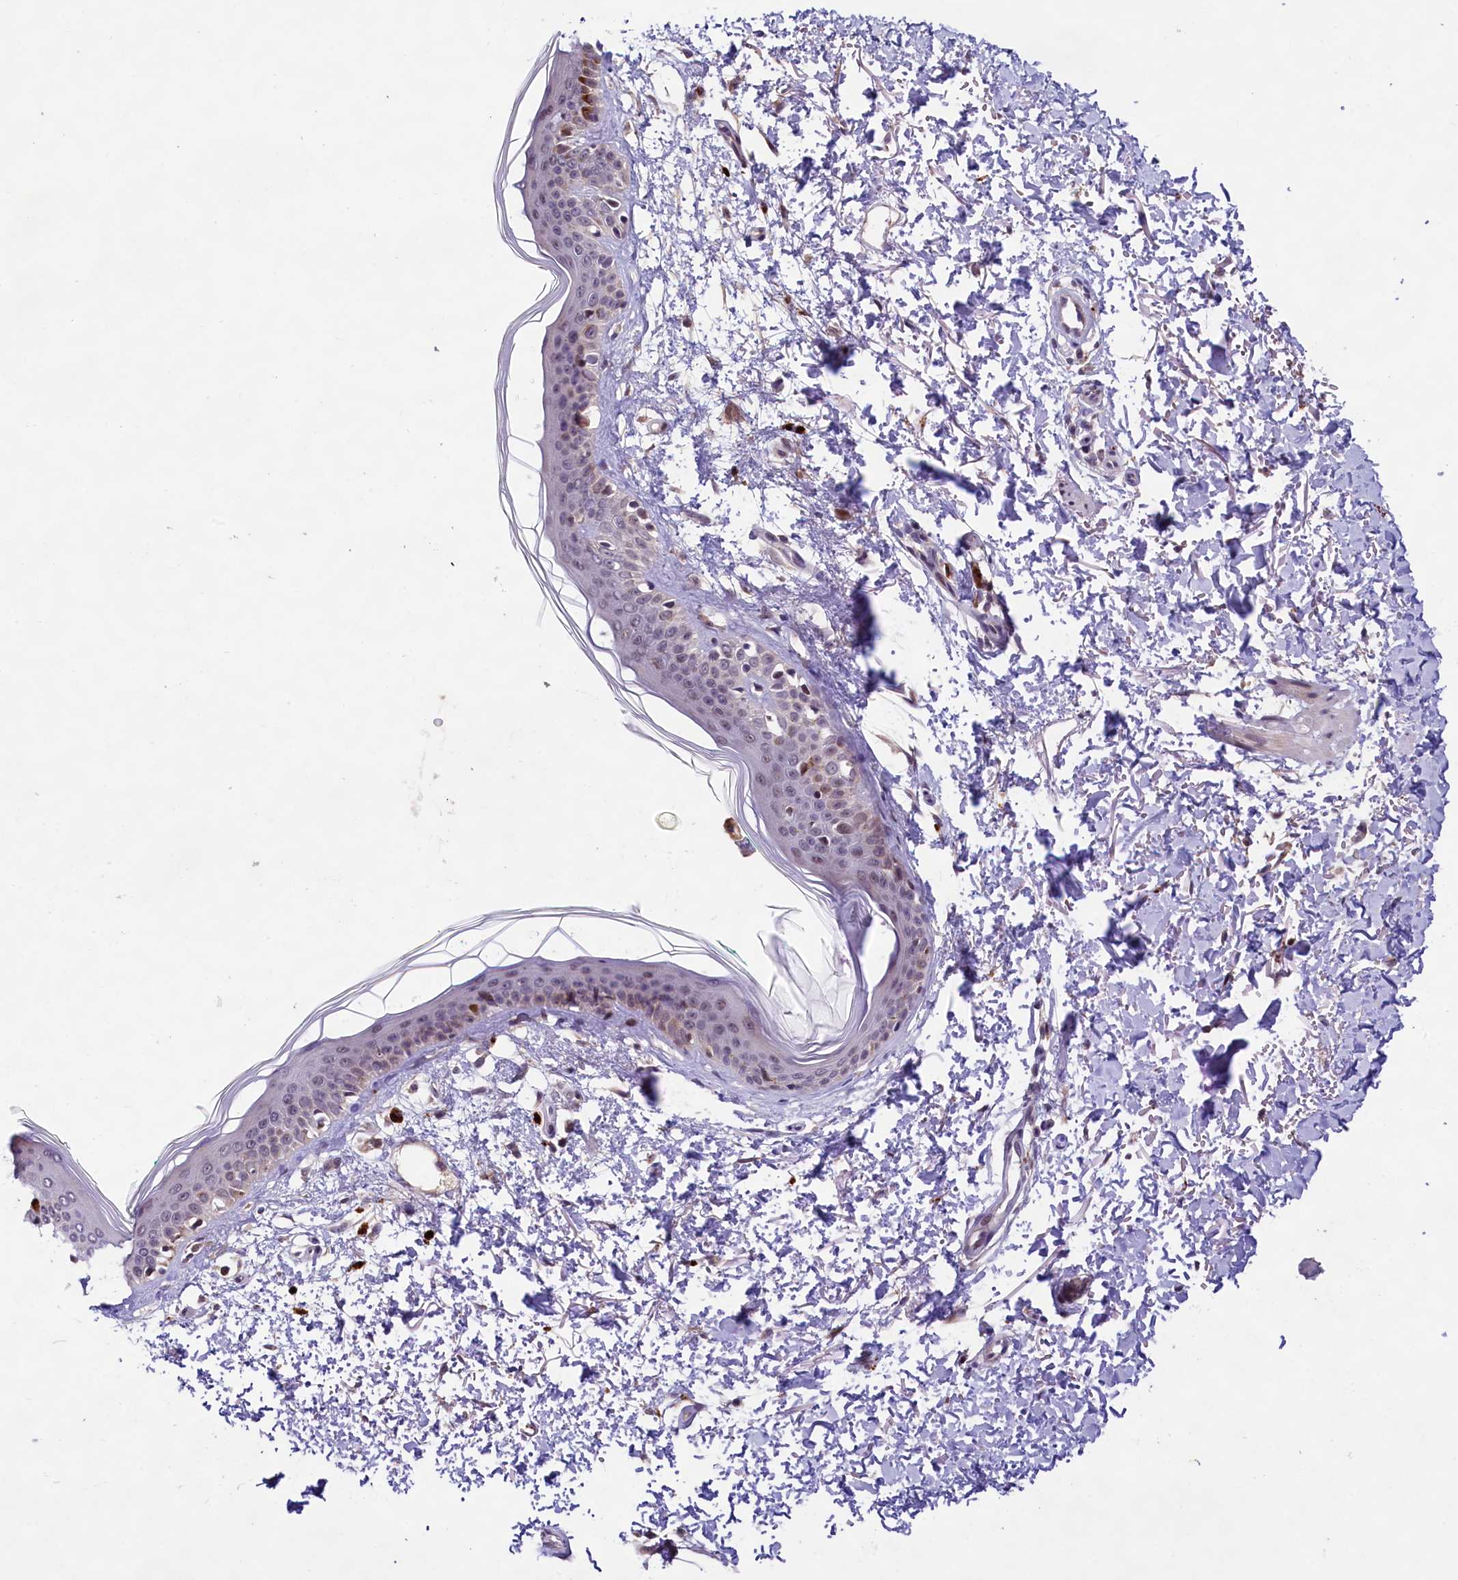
{"staining": {"intensity": "moderate", "quantity": "25%-75%", "location": "cytoplasmic/membranous,nuclear"}, "tissue": "skin", "cell_type": "Fibroblasts", "image_type": "normal", "snomed": [{"axis": "morphology", "description": "Normal tissue, NOS"}, {"axis": "topography", "description": "Skin"}], "caption": "Fibroblasts show medium levels of moderate cytoplasmic/membranous,nuclear expression in about 25%-75% of cells in normal human skin. The staining was performed using DAB (3,3'-diaminobenzidine) to visualize the protein expression in brown, while the nuclei were stained in blue with hematoxylin (Magnification: 20x).", "gene": "FBXO45", "patient": {"sex": "male", "age": 66}}